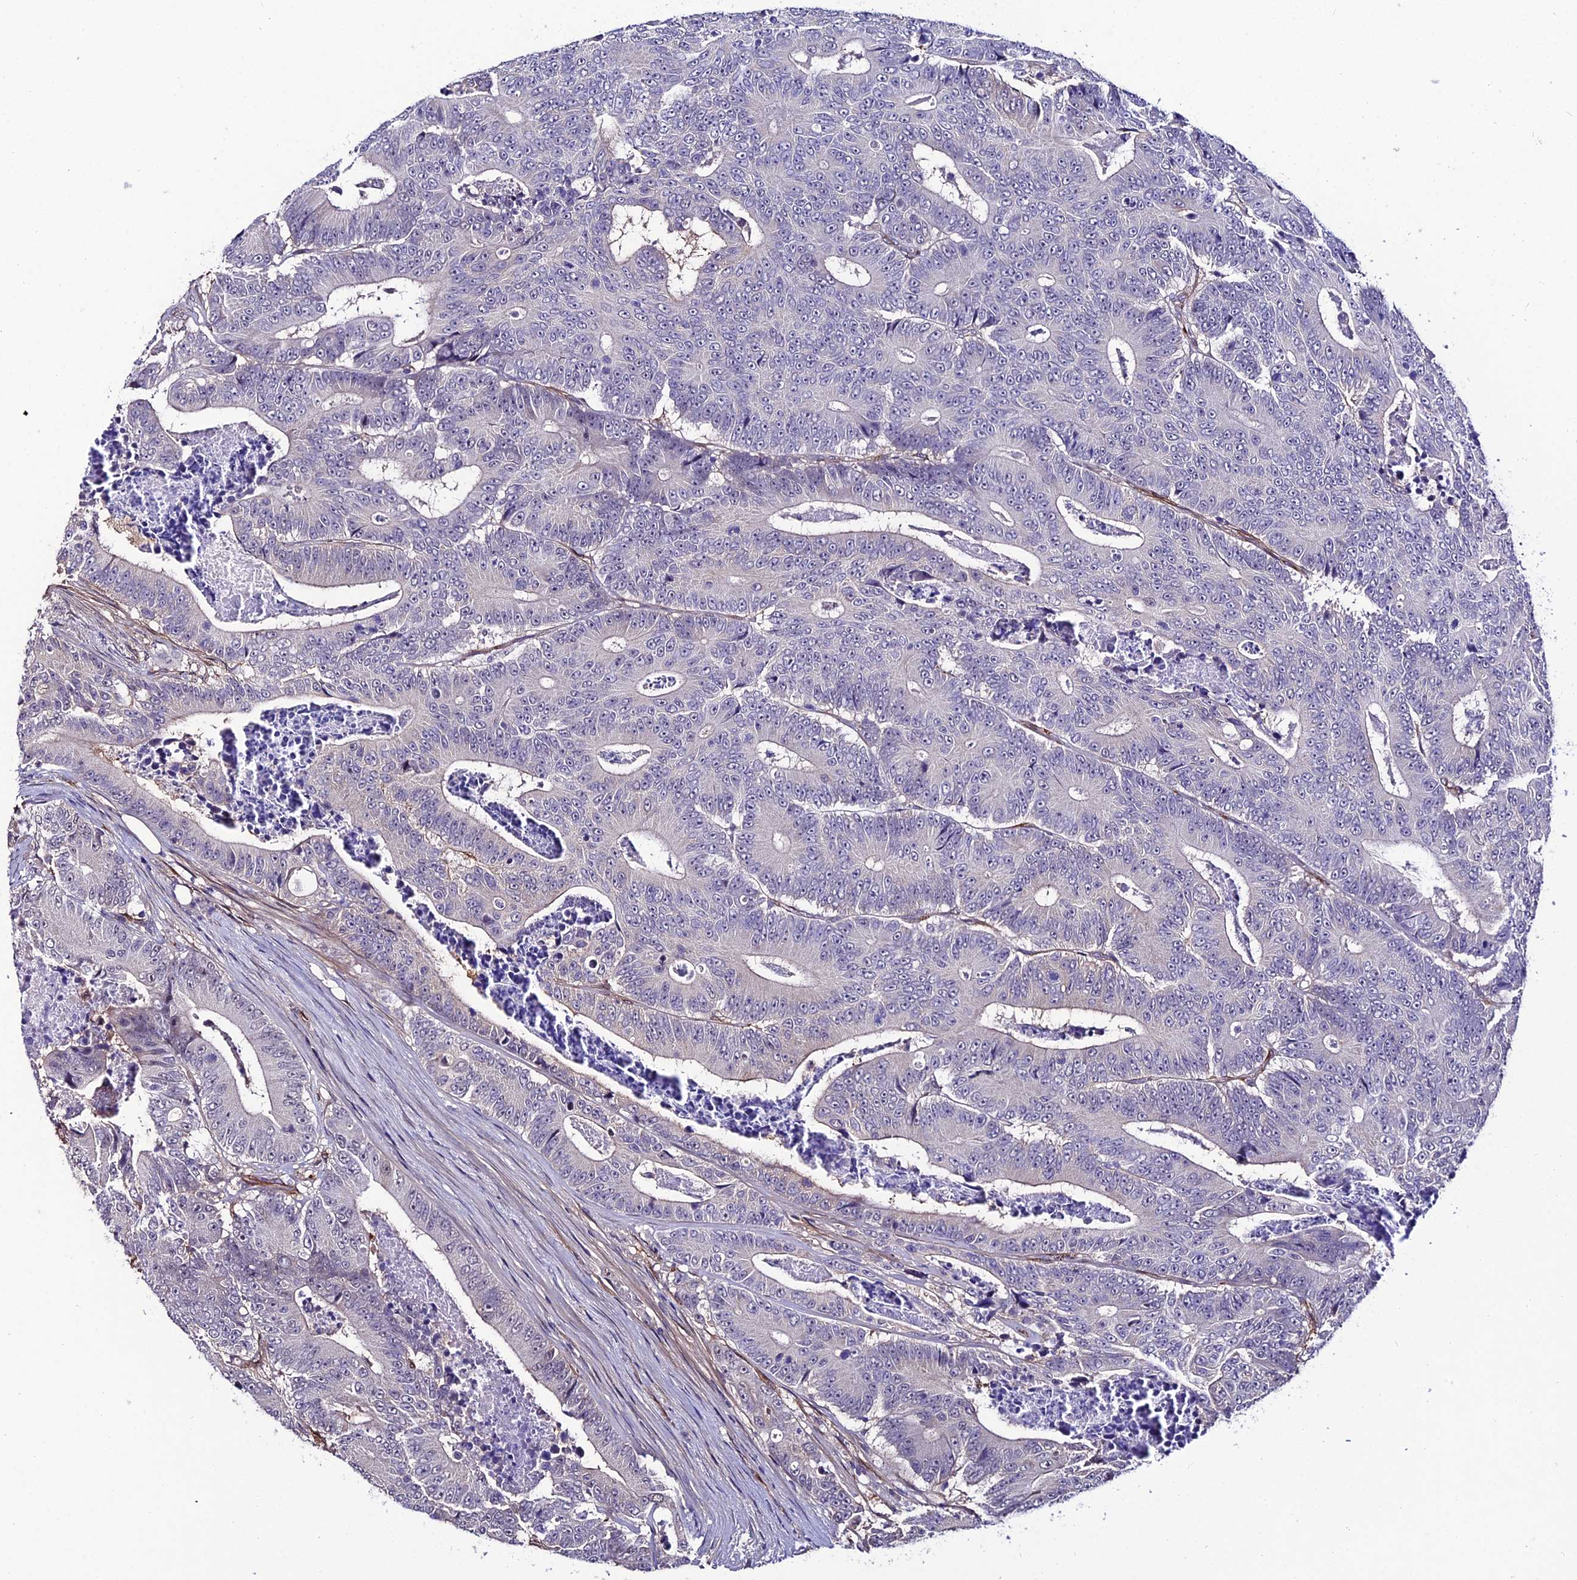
{"staining": {"intensity": "negative", "quantity": "none", "location": "none"}, "tissue": "colorectal cancer", "cell_type": "Tumor cells", "image_type": "cancer", "snomed": [{"axis": "morphology", "description": "Adenocarcinoma, NOS"}, {"axis": "topography", "description": "Colon"}], "caption": "The image exhibits no significant positivity in tumor cells of adenocarcinoma (colorectal).", "gene": "SYT15", "patient": {"sex": "male", "age": 83}}